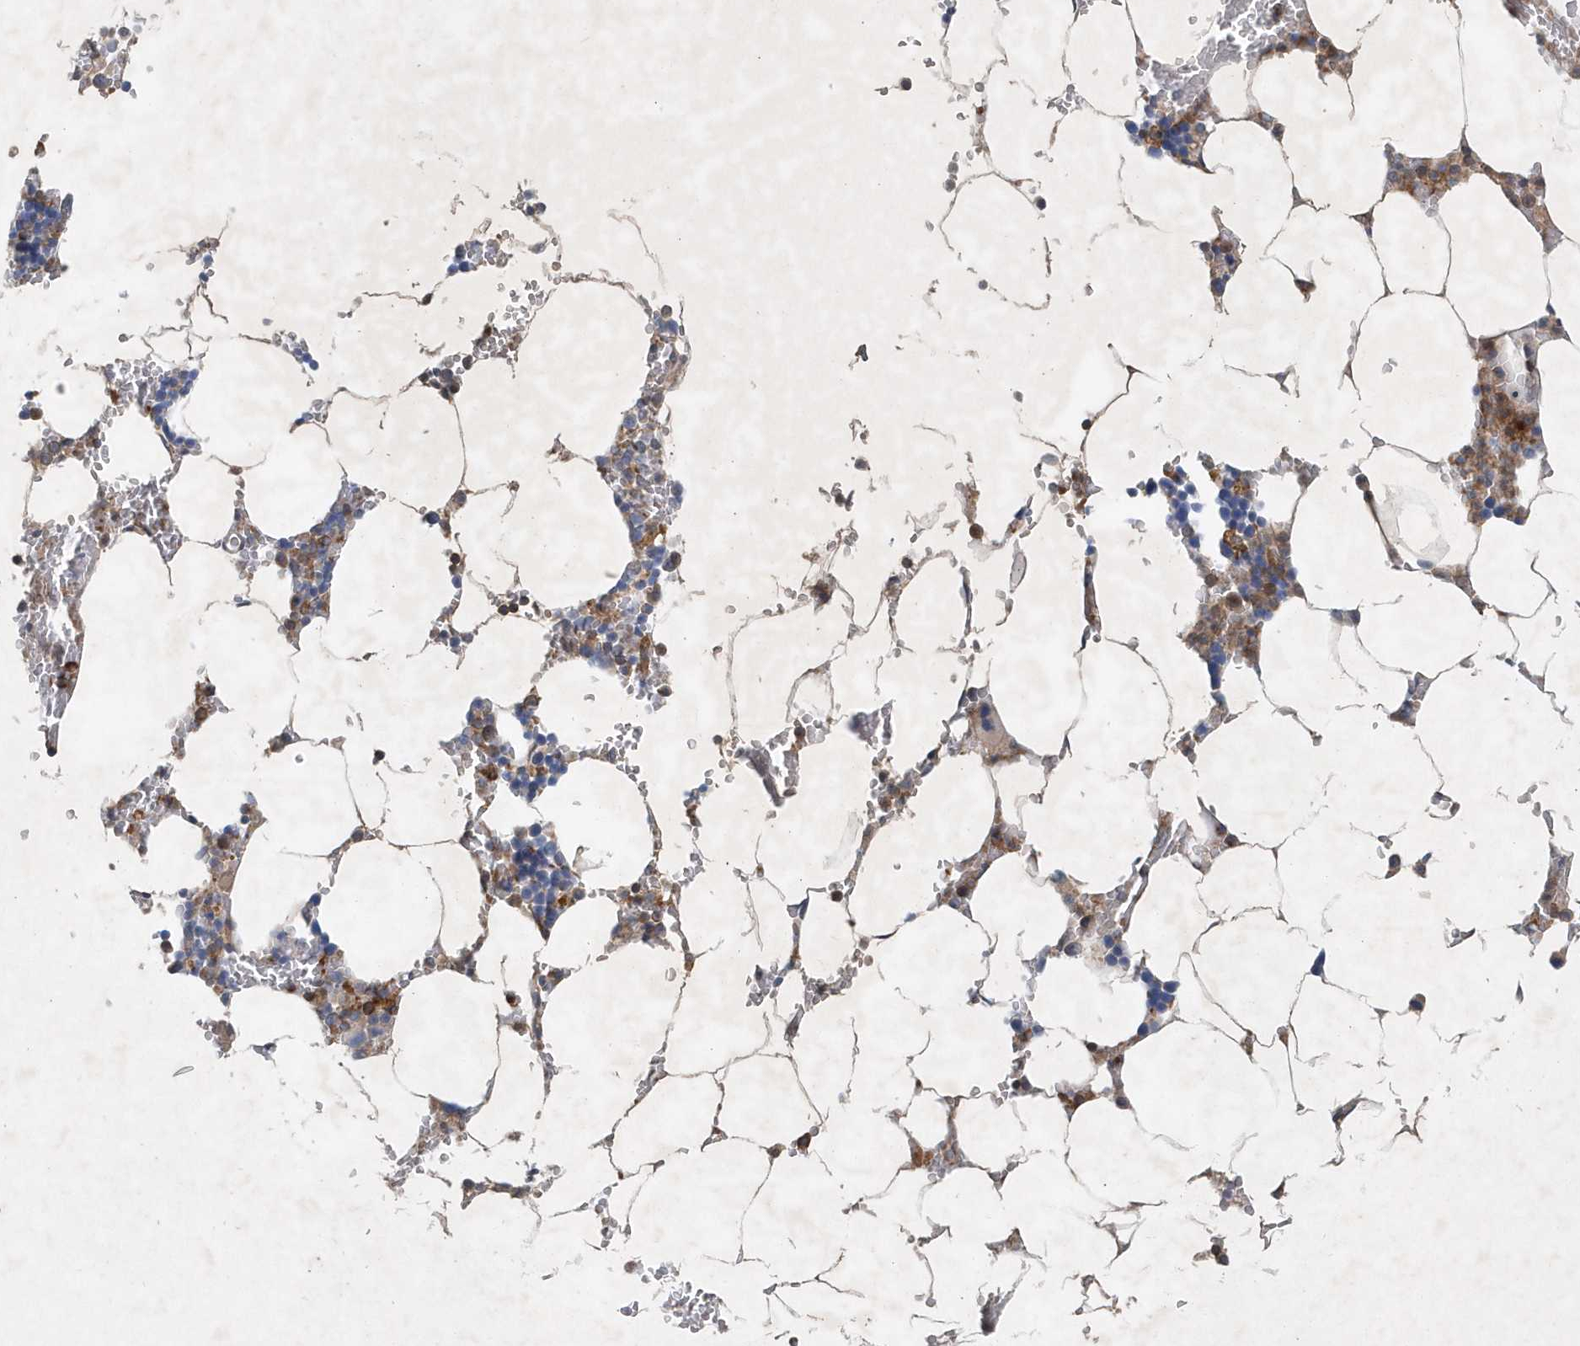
{"staining": {"intensity": "moderate", "quantity": "25%-75%", "location": "cytoplasmic/membranous"}, "tissue": "bone marrow", "cell_type": "Hematopoietic cells", "image_type": "normal", "snomed": [{"axis": "morphology", "description": "Normal tissue, NOS"}, {"axis": "topography", "description": "Bone marrow"}], "caption": "Immunohistochemistry (IHC) staining of unremarkable bone marrow, which reveals medium levels of moderate cytoplasmic/membranous expression in approximately 25%-75% of hematopoietic cells indicating moderate cytoplasmic/membranous protein expression. The staining was performed using DAB (brown) for protein detection and nuclei were counterstained in hematoxylin (blue).", "gene": "P2RY10", "patient": {"sex": "male", "age": 70}}